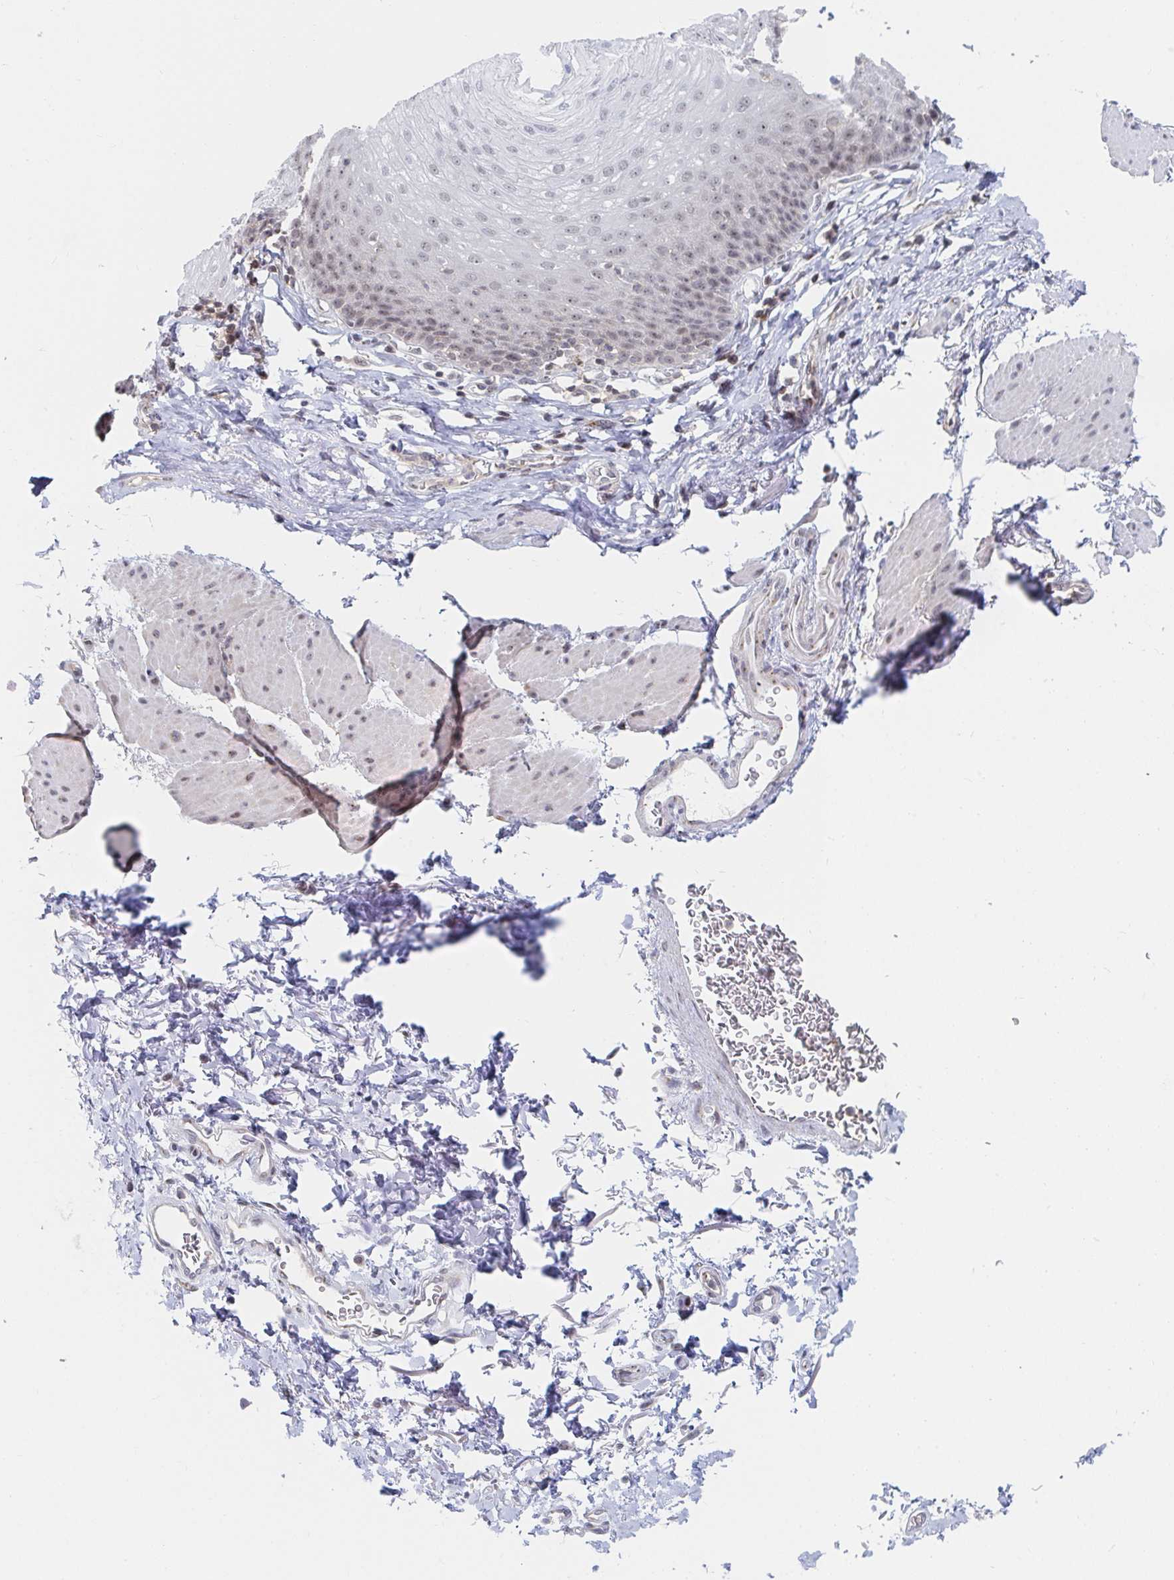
{"staining": {"intensity": "weak", "quantity": "25%-75%", "location": "nuclear"}, "tissue": "esophagus", "cell_type": "Squamous epithelial cells", "image_type": "normal", "snomed": [{"axis": "morphology", "description": "Normal tissue, NOS"}, {"axis": "topography", "description": "Esophagus"}], "caption": "Squamous epithelial cells demonstrate low levels of weak nuclear expression in approximately 25%-75% of cells in normal esophagus.", "gene": "CHD2", "patient": {"sex": "female", "age": 81}}